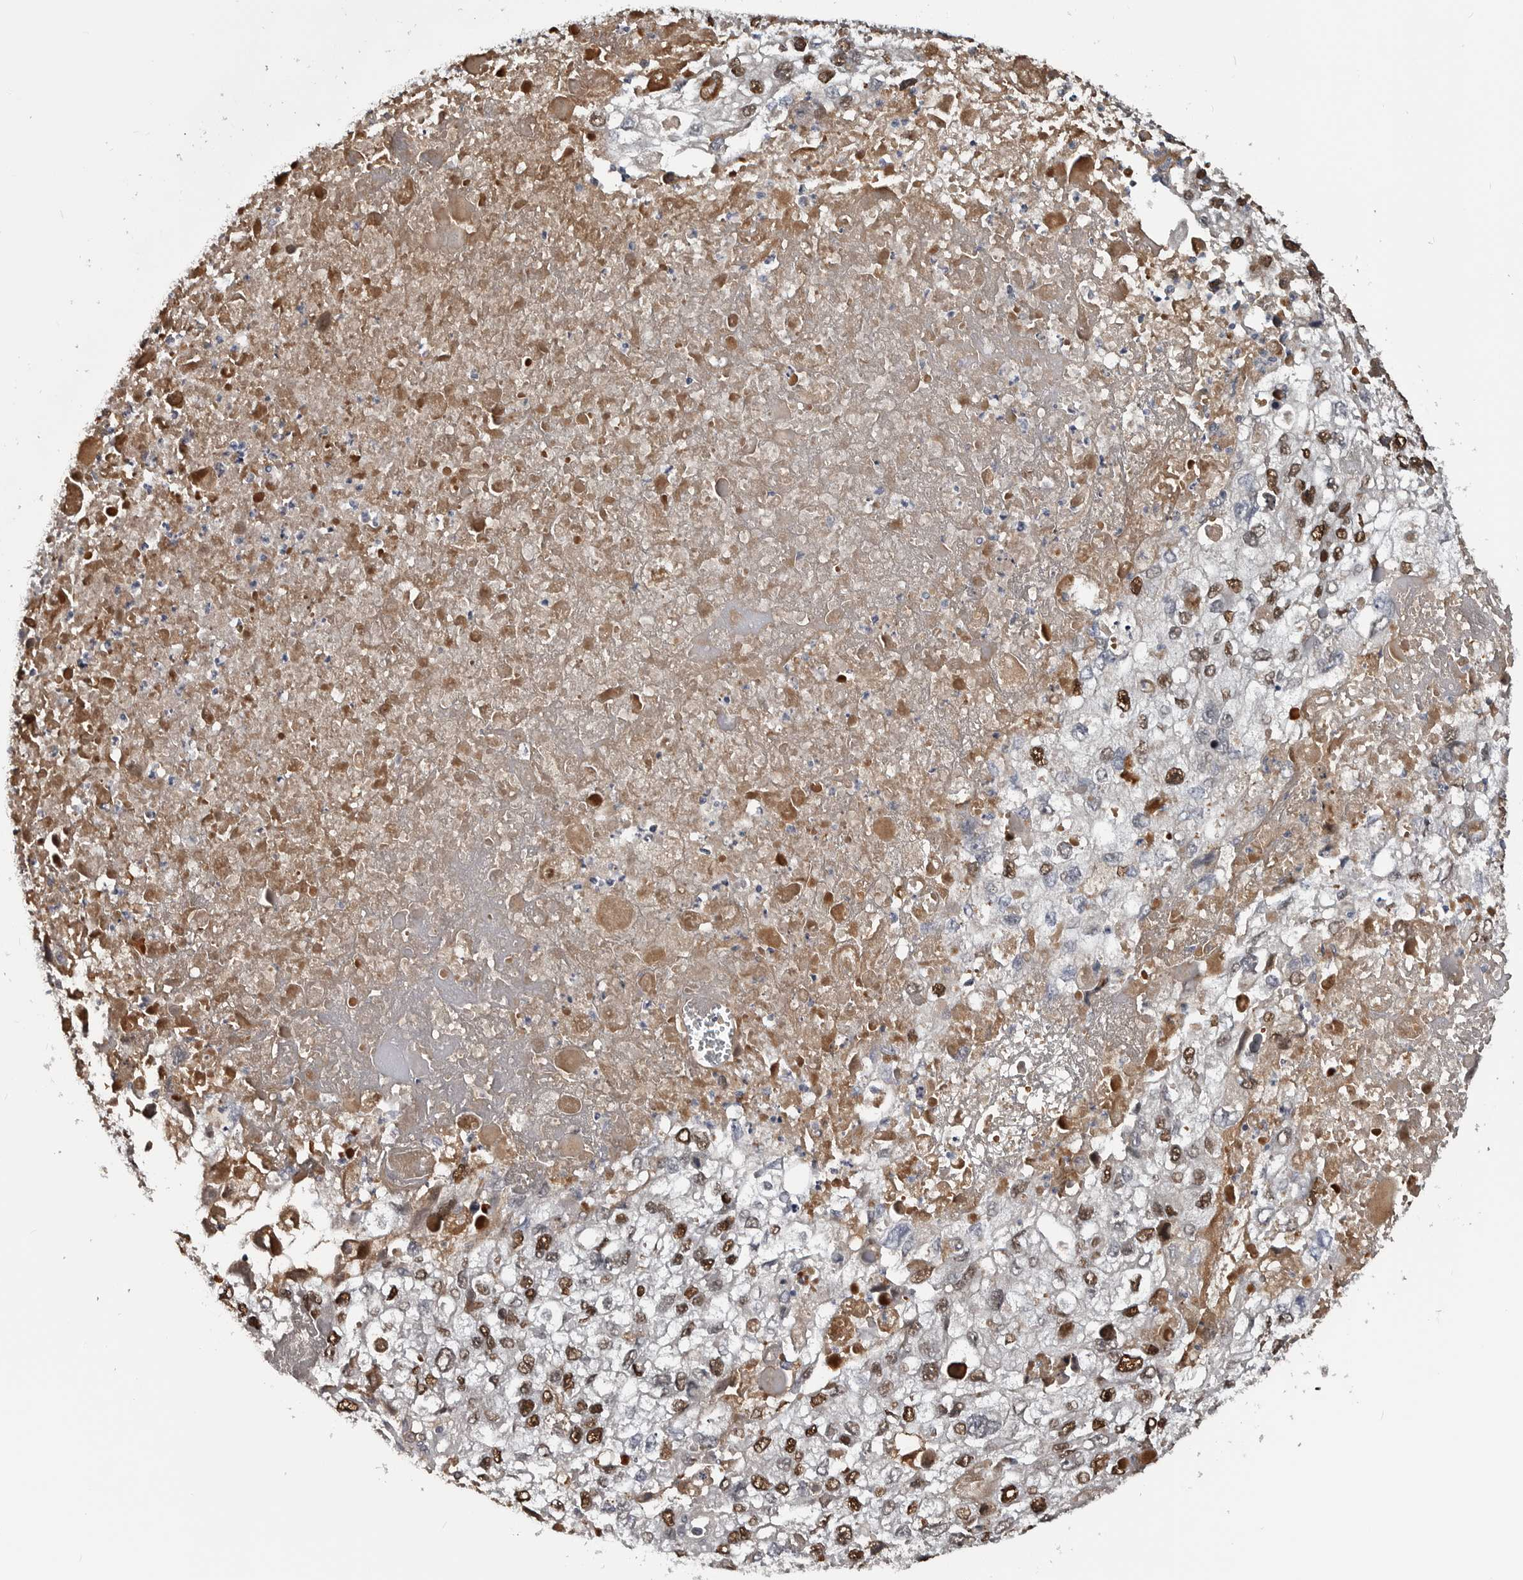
{"staining": {"intensity": "strong", "quantity": "25%-75%", "location": "nuclear"}, "tissue": "endometrial cancer", "cell_type": "Tumor cells", "image_type": "cancer", "snomed": [{"axis": "morphology", "description": "Adenocarcinoma, NOS"}, {"axis": "topography", "description": "Endometrium"}], "caption": "IHC image of neoplastic tissue: human endometrial cancer (adenocarcinoma) stained using immunohistochemistry reveals high levels of strong protein expression localized specifically in the nuclear of tumor cells, appearing as a nuclear brown color.", "gene": "ZNF277", "patient": {"sex": "female", "age": 49}}